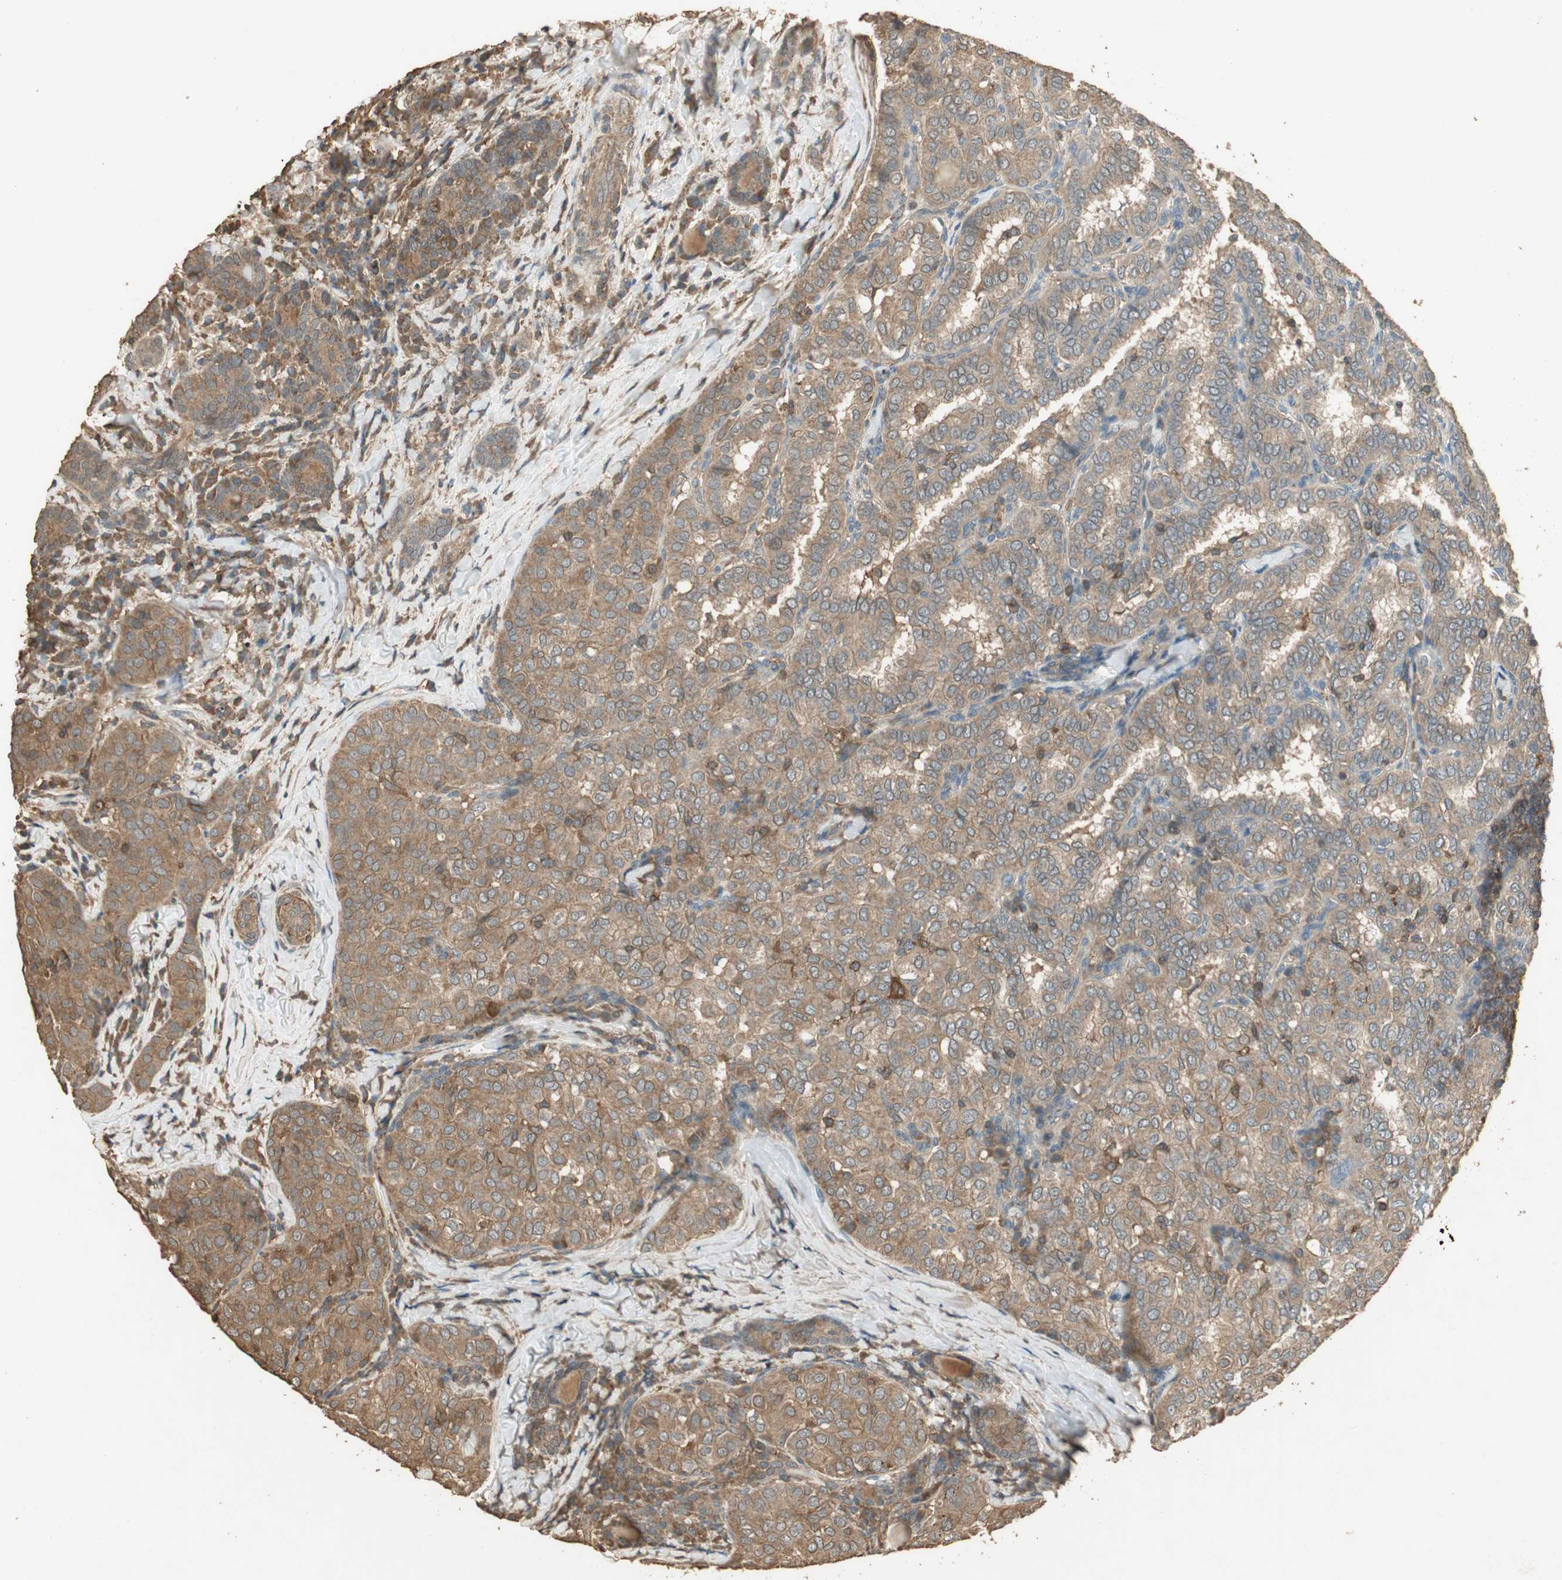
{"staining": {"intensity": "moderate", "quantity": ">75%", "location": "cytoplasmic/membranous"}, "tissue": "thyroid cancer", "cell_type": "Tumor cells", "image_type": "cancer", "snomed": [{"axis": "morphology", "description": "Papillary adenocarcinoma, NOS"}, {"axis": "topography", "description": "Thyroid gland"}], "caption": "Thyroid cancer tissue exhibits moderate cytoplasmic/membranous expression in approximately >75% of tumor cells, visualized by immunohistochemistry.", "gene": "USP2", "patient": {"sex": "female", "age": 30}}